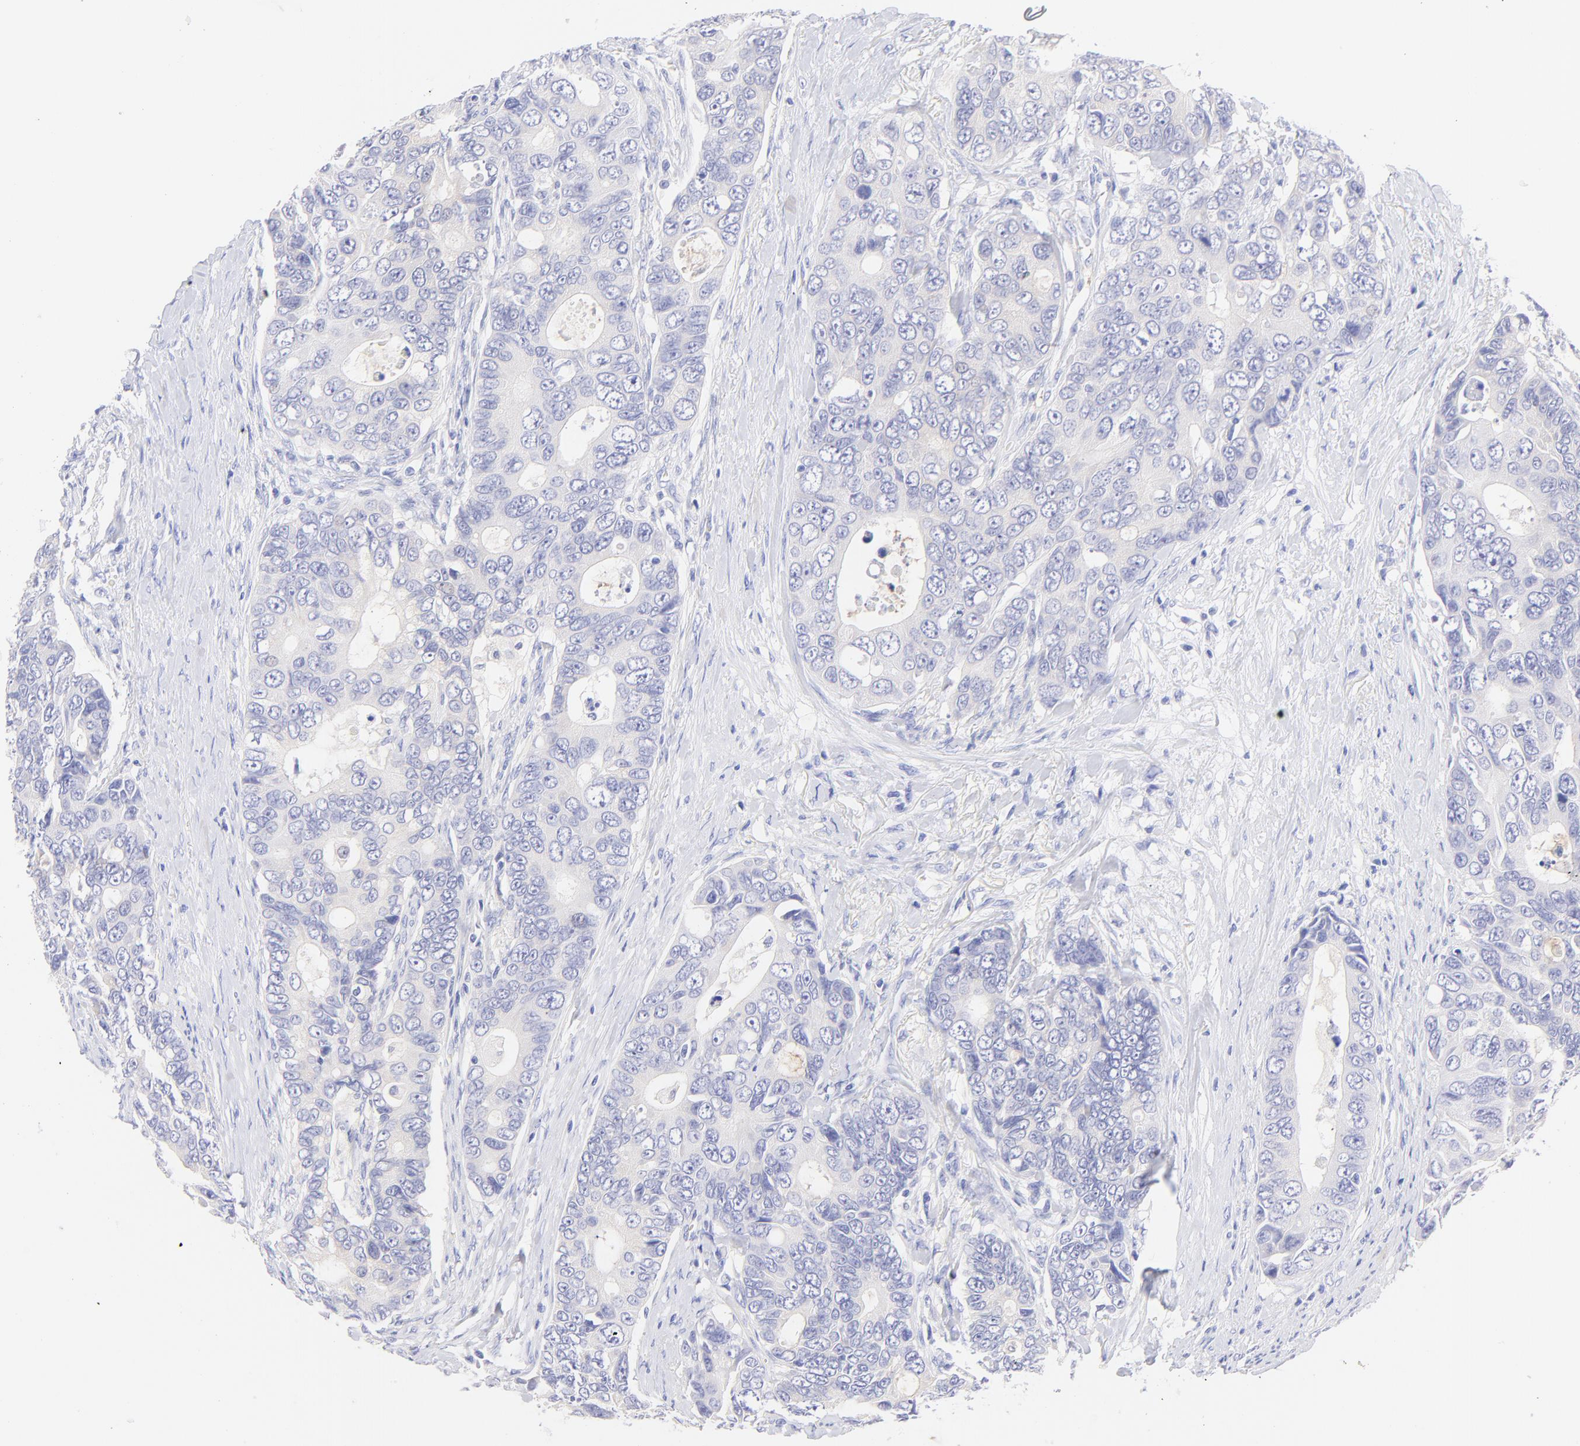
{"staining": {"intensity": "negative", "quantity": "none", "location": "none"}, "tissue": "colorectal cancer", "cell_type": "Tumor cells", "image_type": "cancer", "snomed": [{"axis": "morphology", "description": "Adenocarcinoma, NOS"}, {"axis": "topography", "description": "Rectum"}], "caption": "The IHC micrograph has no significant expression in tumor cells of colorectal cancer (adenocarcinoma) tissue.", "gene": "FRMPD3", "patient": {"sex": "female", "age": 67}}